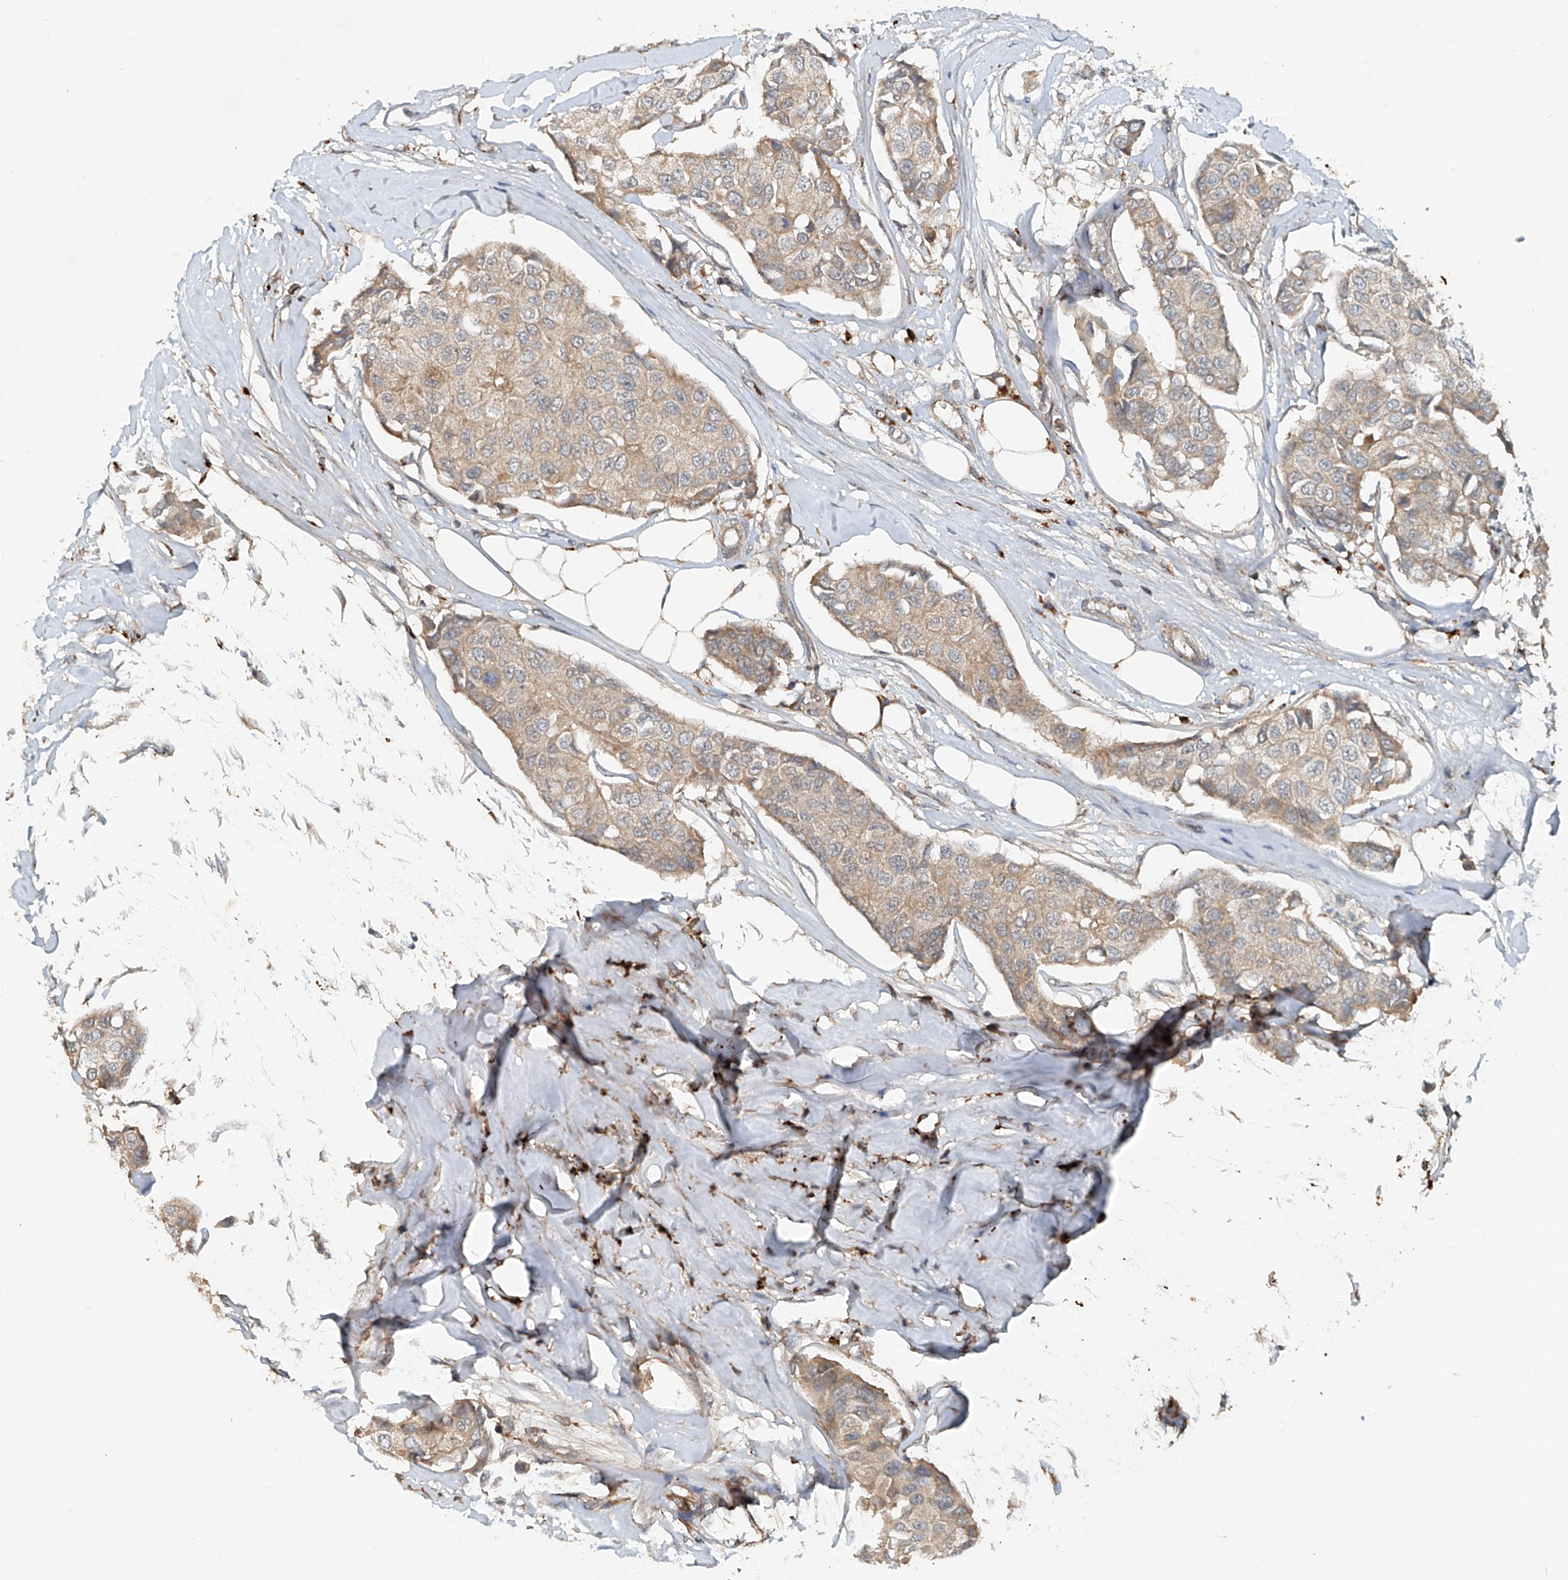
{"staining": {"intensity": "weak", "quantity": "25%-75%", "location": "cytoplasmic/membranous"}, "tissue": "breast cancer", "cell_type": "Tumor cells", "image_type": "cancer", "snomed": [{"axis": "morphology", "description": "Duct carcinoma"}, {"axis": "topography", "description": "Breast"}], "caption": "Weak cytoplasmic/membranous protein staining is appreciated in about 25%-75% of tumor cells in breast infiltrating ductal carcinoma.", "gene": "IER5", "patient": {"sex": "female", "age": 80}}